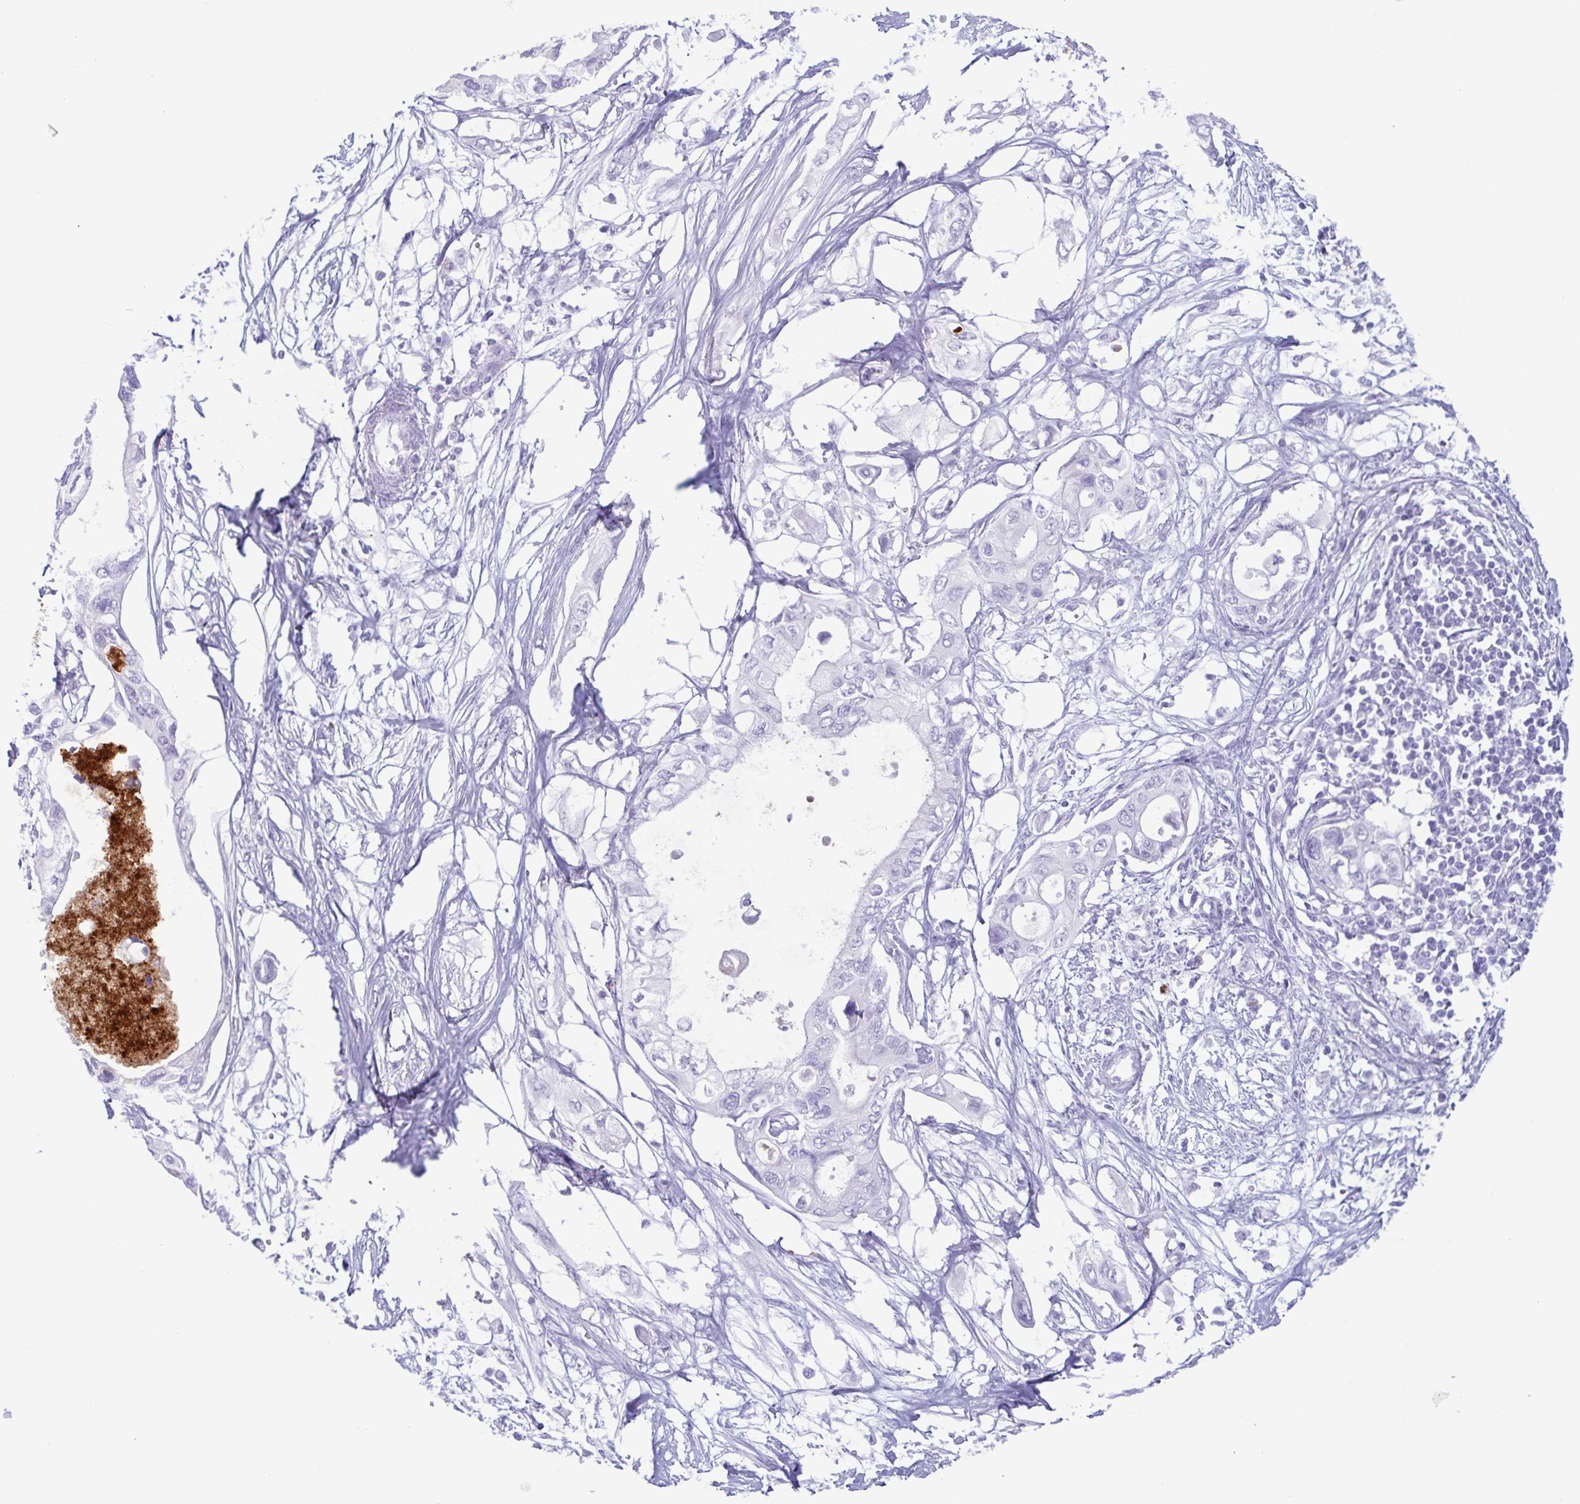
{"staining": {"intensity": "negative", "quantity": "none", "location": "none"}, "tissue": "pancreatic cancer", "cell_type": "Tumor cells", "image_type": "cancer", "snomed": [{"axis": "morphology", "description": "Adenocarcinoma, NOS"}, {"axis": "topography", "description": "Pancreas"}], "caption": "A photomicrograph of human pancreatic cancer is negative for staining in tumor cells.", "gene": "LTF", "patient": {"sex": "female", "age": 63}}